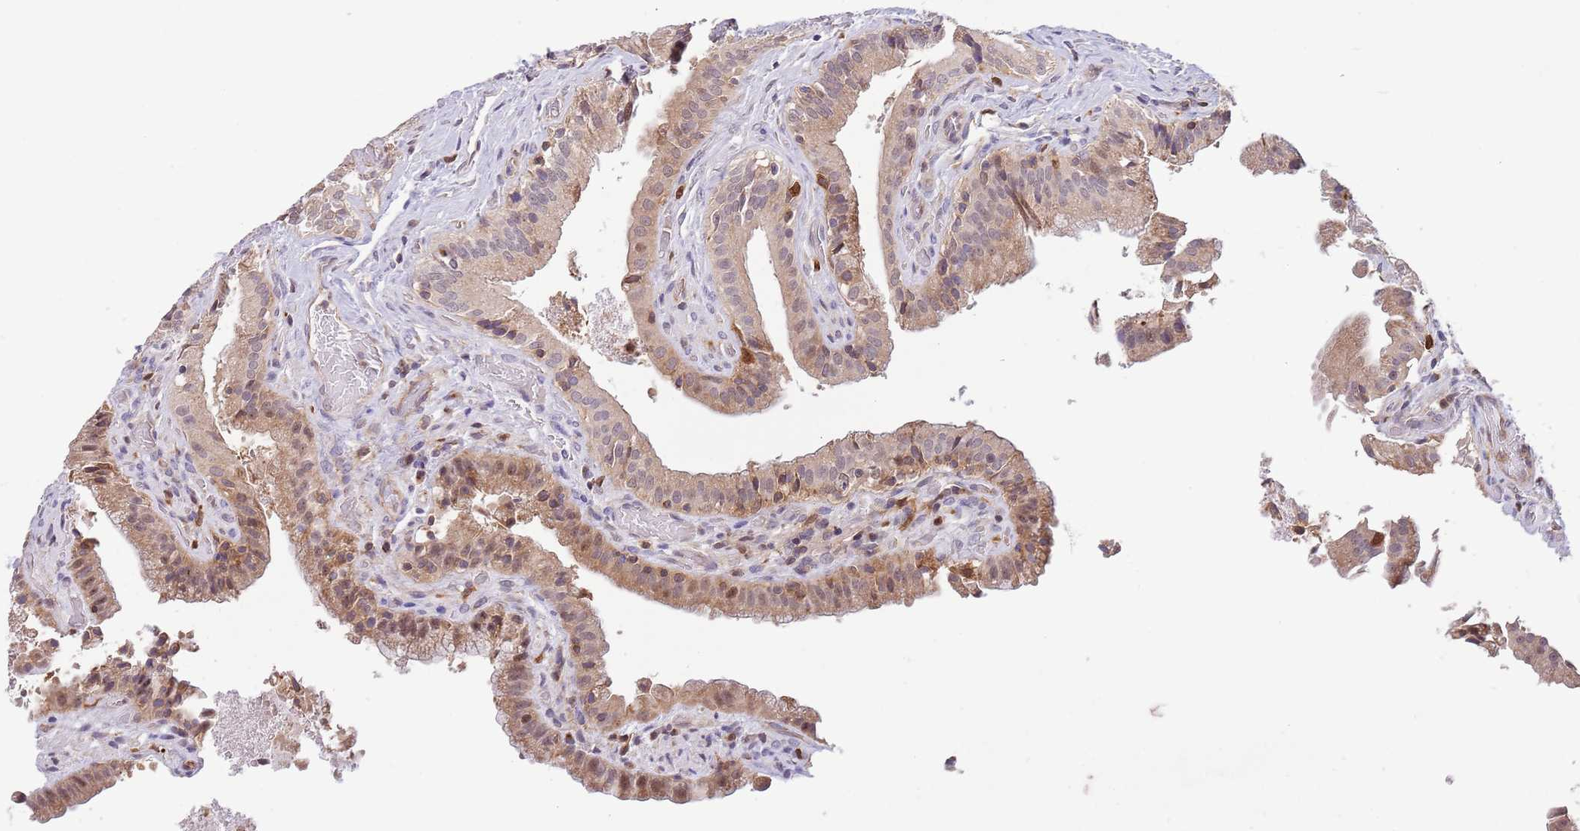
{"staining": {"intensity": "moderate", "quantity": "25%-75%", "location": "cytoplasmic/membranous,nuclear"}, "tissue": "gallbladder", "cell_type": "Glandular cells", "image_type": "normal", "snomed": [{"axis": "morphology", "description": "Normal tissue, NOS"}, {"axis": "topography", "description": "Gallbladder"}], "caption": "Immunohistochemical staining of benign gallbladder displays 25%-75% levels of moderate cytoplasmic/membranous,nuclear protein expression in approximately 25%-75% of glandular cells. (DAB (3,3'-diaminobenzidine) IHC, brown staining for protein, blue staining for nuclei).", "gene": "CCNJL", "patient": {"sex": "male", "age": 24}}